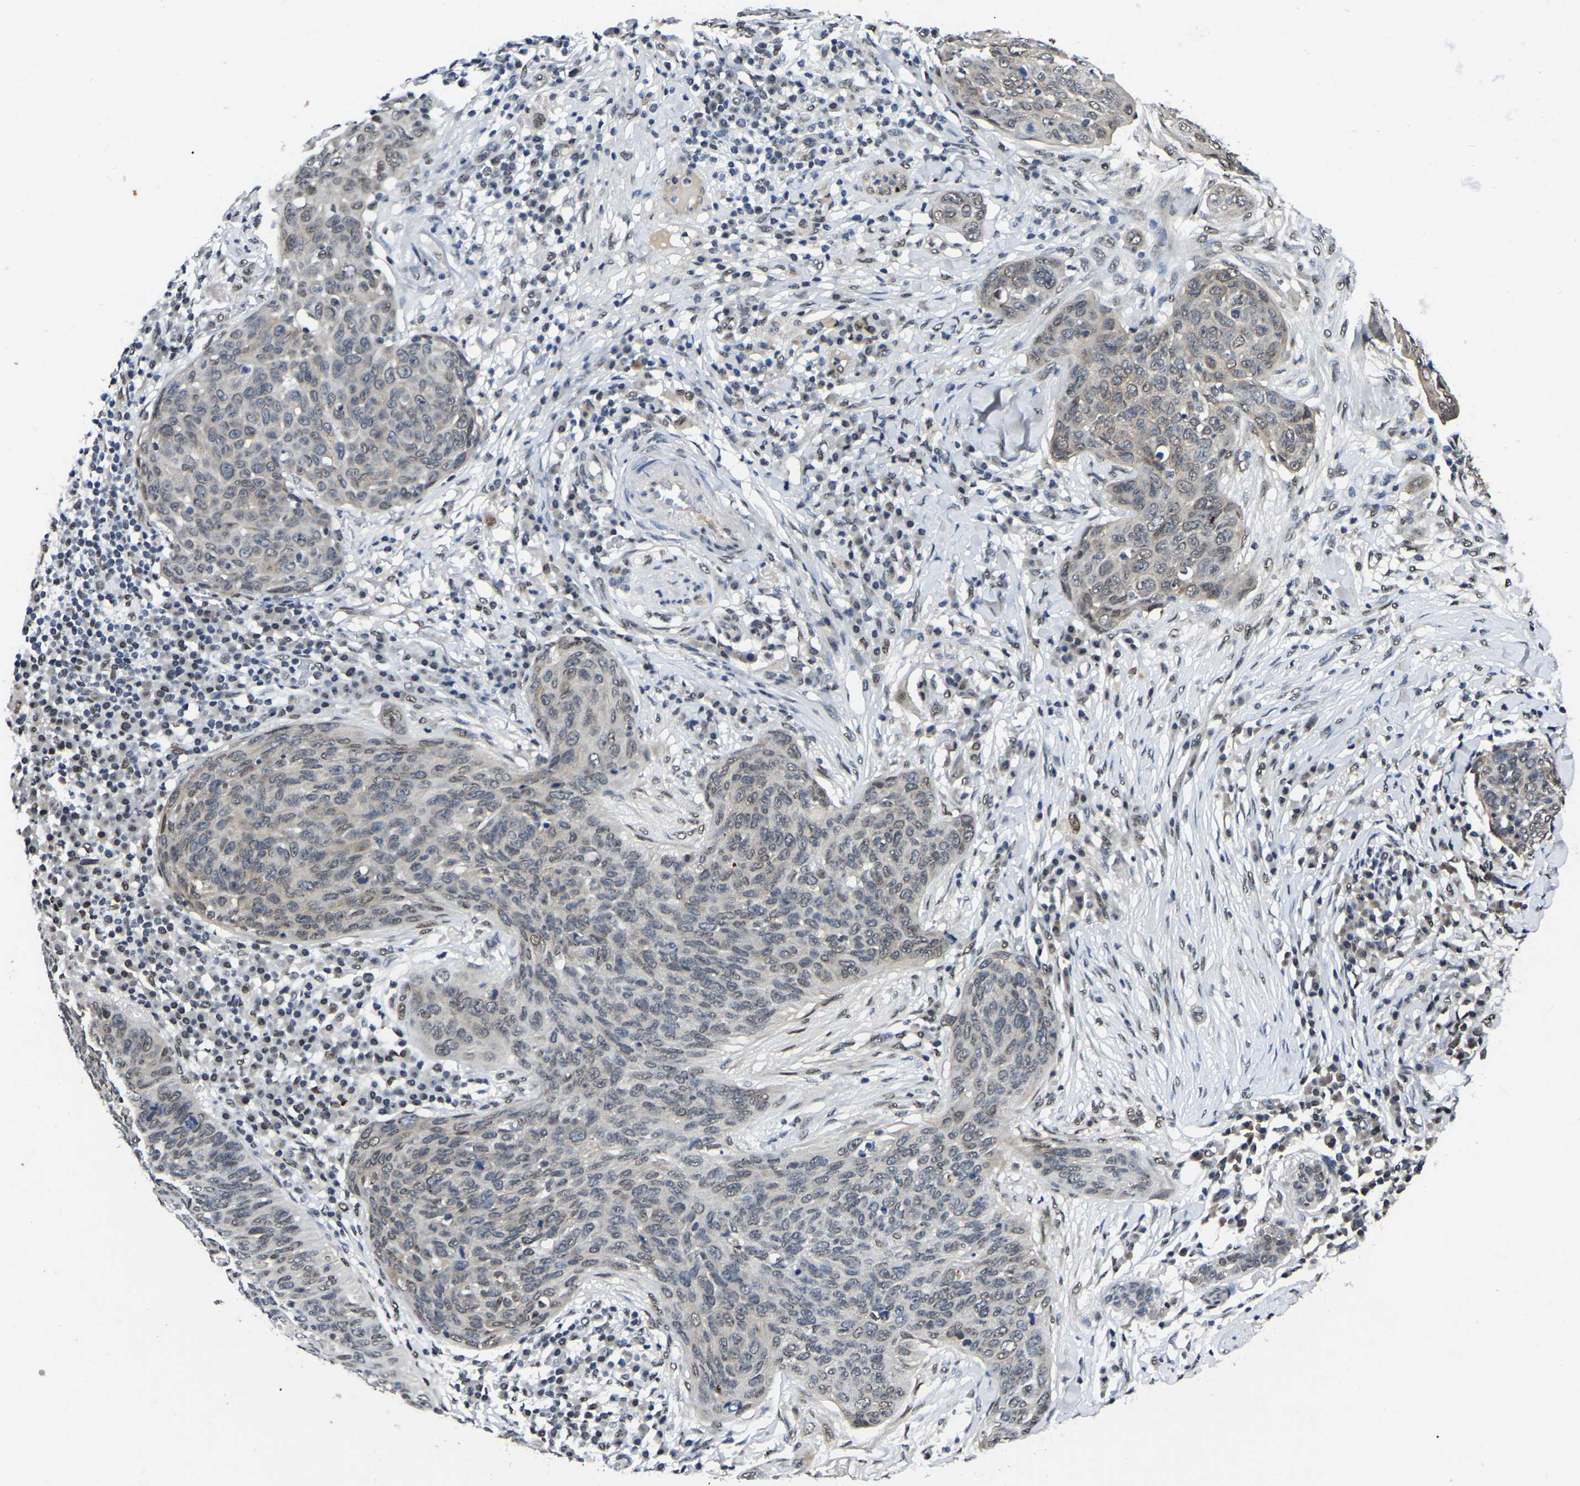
{"staining": {"intensity": "negative", "quantity": "none", "location": "none"}, "tissue": "skin cancer", "cell_type": "Tumor cells", "image_type": "cancer", "snomed": [{"axis": "morphology", "description": "Squamous cell carcinoma in situ, NOS"}, {"axis": "morphology", "description": "Squamous cell carcinoma, NOS"}, {"axis": "topography", "description": "Skin"}], "caption": "High power microscopy histopathology image of an IHC image of skin cancer, revealing no significant staining in tumor cells.", "gene": "TRIM35", "patient": {"sex": "male", "age": 93}}